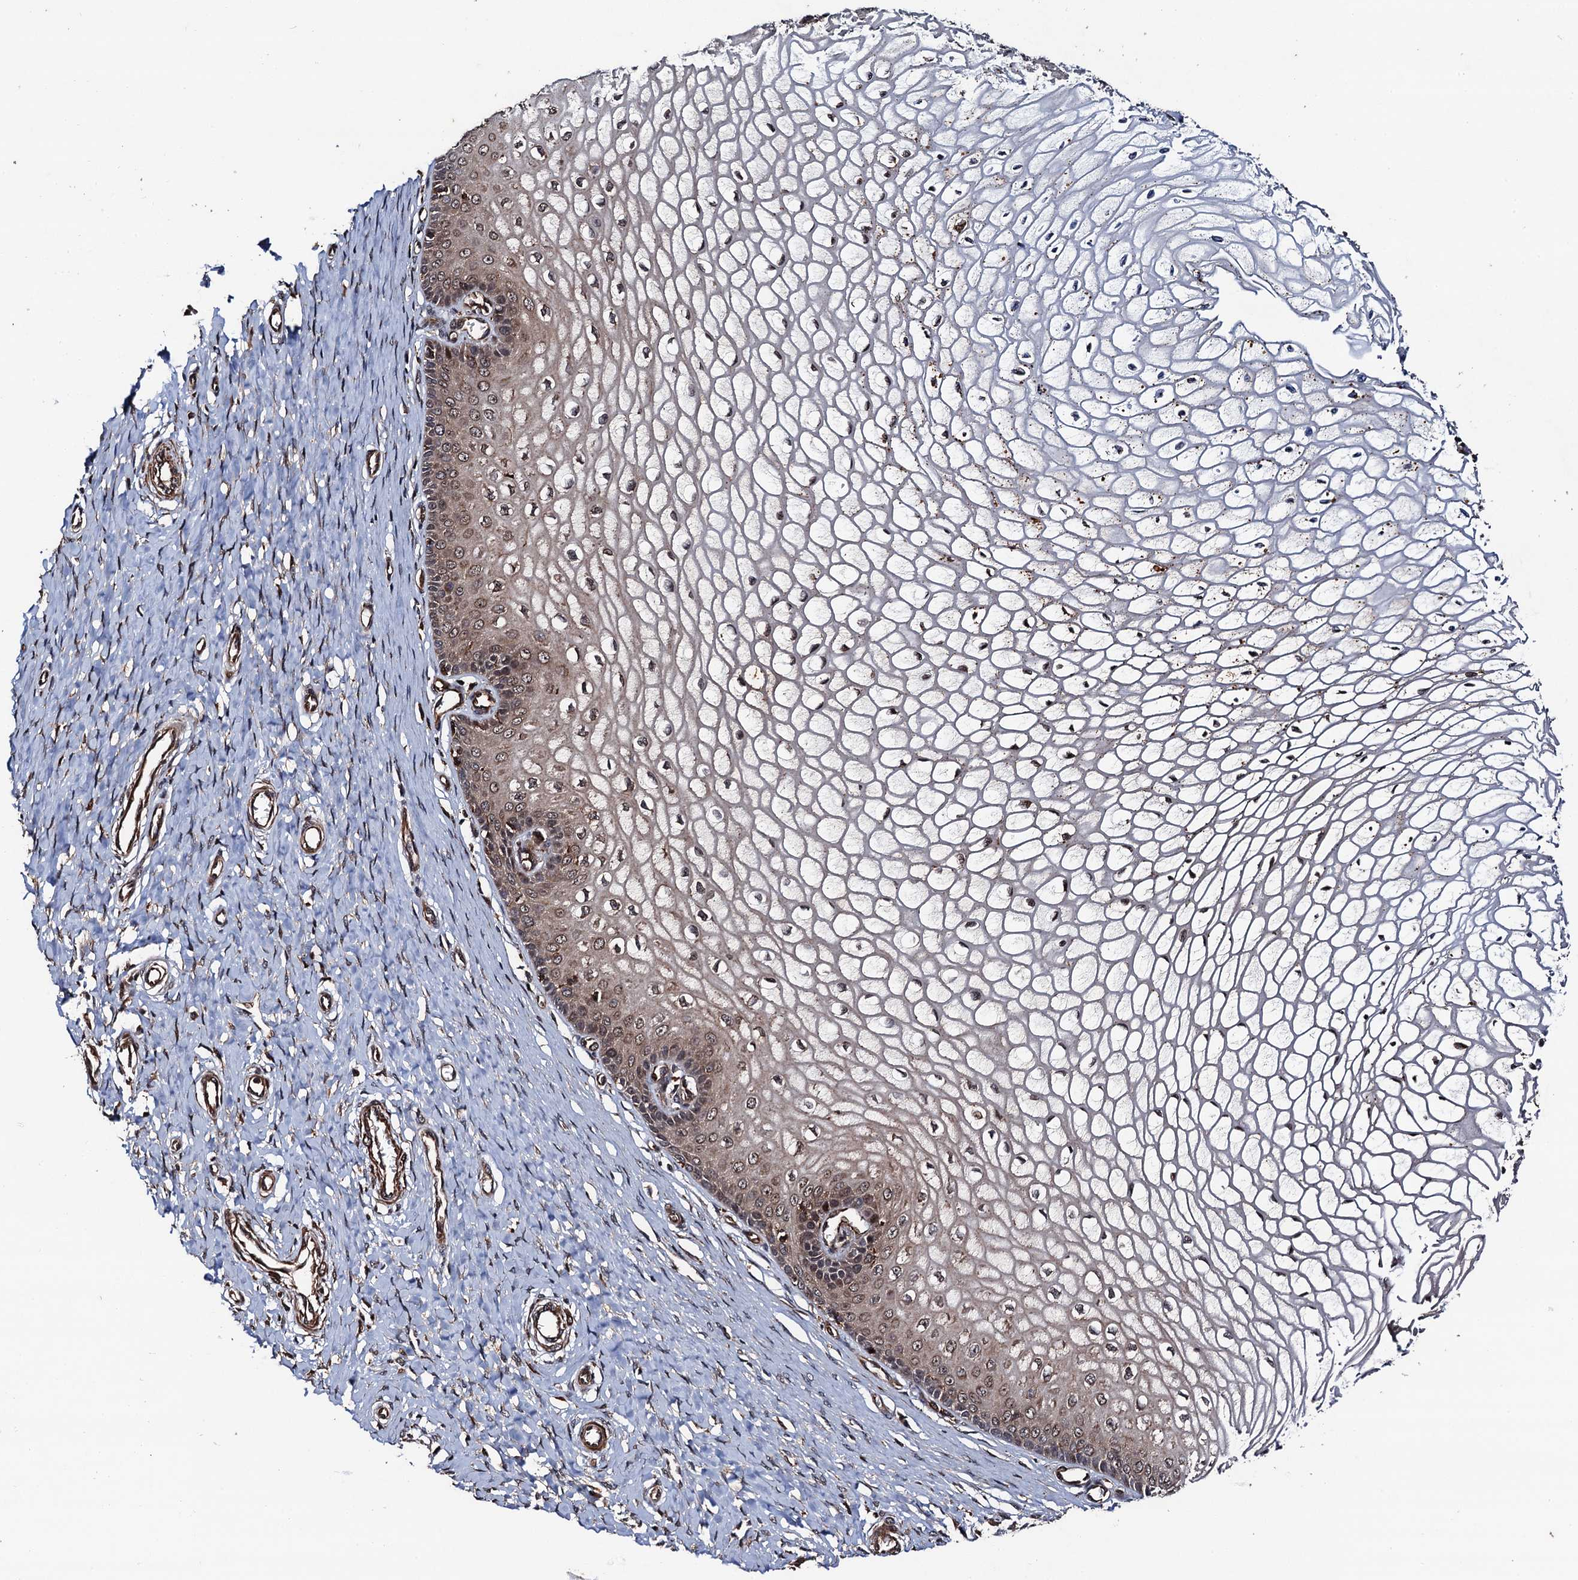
{"staining": {"intensity": "moderate", "quantity": "25%-75%", "location": "cytoplasmic/membranous,nuclear"}, "tissue": "cervix", "cell_type": "Glandular cells", "image_type": "normal", "snomed": [{"axis": "morphology", "description": "Normal tissue, NOS"}, {"axis": "topography", "description": "Cervix"}], "caption": "Immunohistochemical staining of unremarkable human cervix displays medium levels of moderate cytoplasmic/membranous,nuclear staining in about 25%-75% of glandular cells. The staining was performed using DAB to visualize the protein expression in brown, while the nuclei were stained in blue with hematoxylin (Magnification: 20x).", "gene": "BORA", "patient": {"sex": "female", "age": 55}}